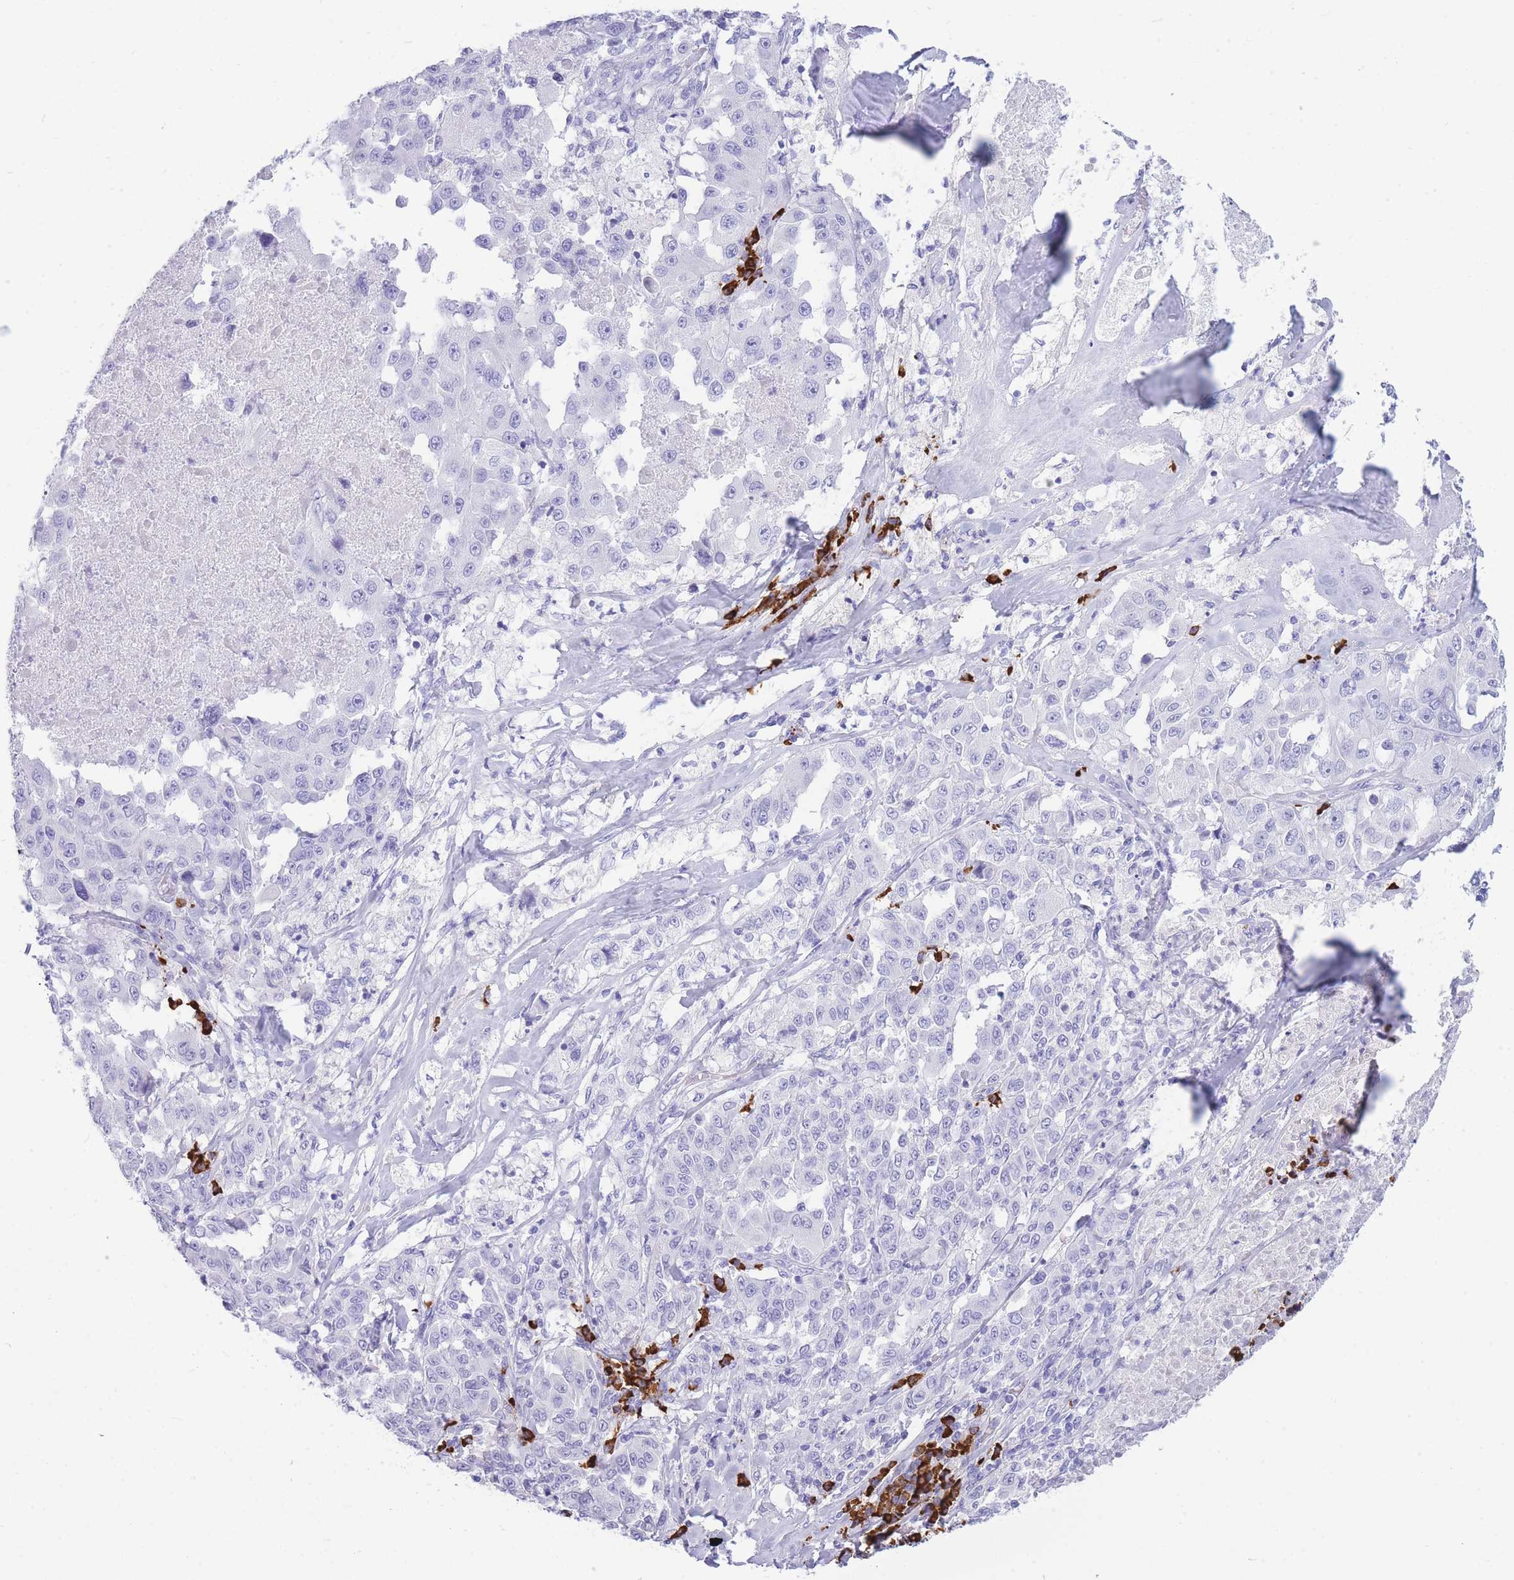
{"staining": {"intensity": "negative", "quantity": "none", "location": "none"}, "tissue": "melanoma", "cell_type": "Tumor cells", "image_type": "cancer", "snomed": [{"axis": "morphology", "description": "Malignant melanoma, Metastatic site"}, {"axis": "topography", "description": "Lymph node"}], "caption": "IHC micrograph of melanoma stained for a protein (brown), which displays no expression in tumor cells. Nuclei are stained in blue.", "gene": "ZFP62", "patient": {"sex": "male", "age": 62}}